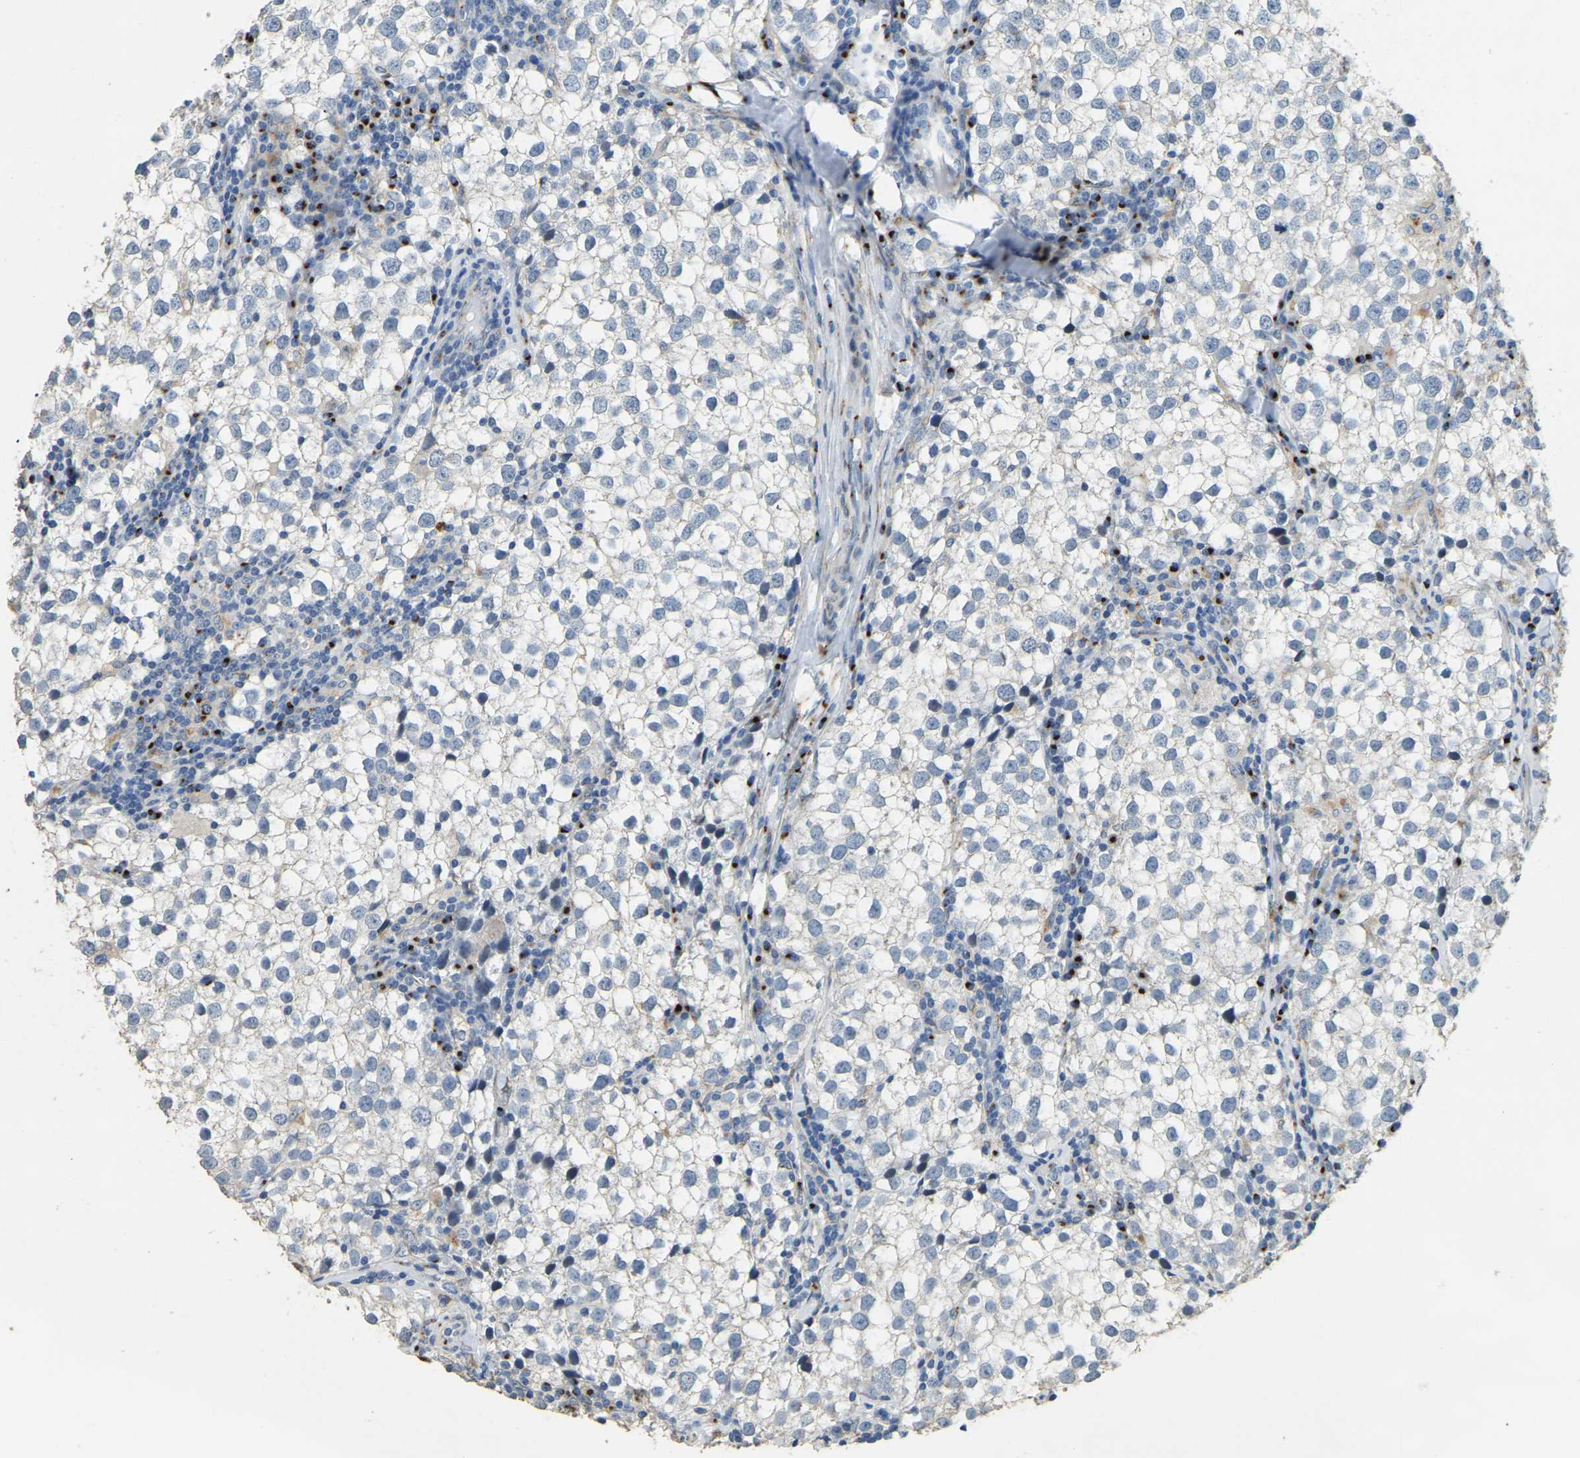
{"staining": {"intensity": "negative", "quantity": "none", "location": "none"}, "tissue": "testis cancer", "cell_type": "Tumor cells", "image_type": "cancer", "snomed": [{"axis": "morphology", "description": "Seminoma, NOS"}, {"axis": "morphology", "description": "Carcinoma, Embryonal, NOS"}, {"axis": "topography", "description": "Testis"}], "caption": "Testis cancer (seminoma) stained for a protein using immunohistochemistry (IHC) exhibits no positivity tumor cells.", "gene": "FAM174A", "patient": {"sex": "male", "age": 36}}